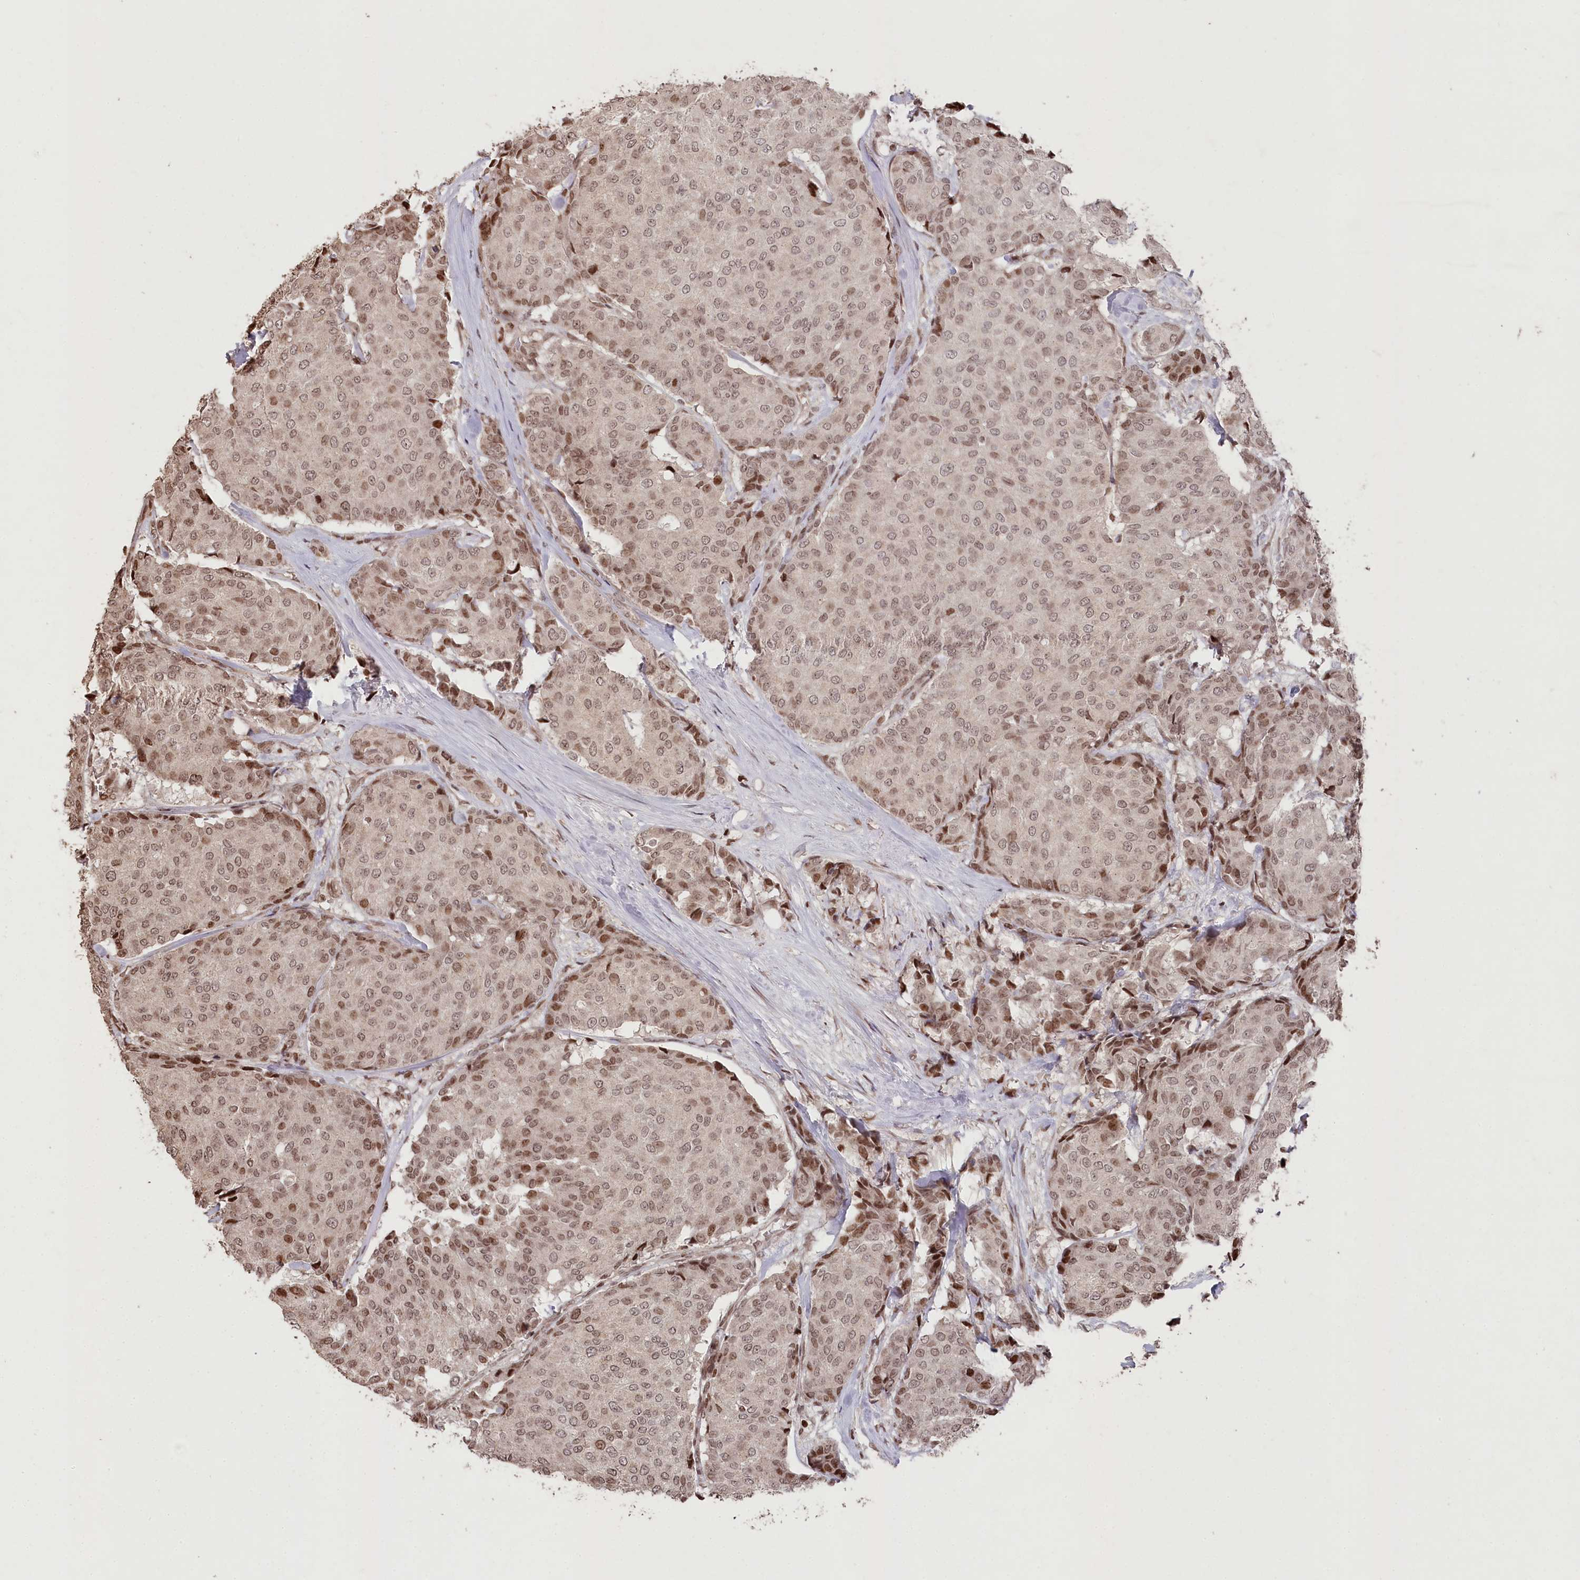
{"staining": {"intensity": "moderate", "quantity": ">75%", "location": "nuclear"}, "tissue": "breast cancer", "cell_type": "Tumor cells", "image_type": "cancer", "snomed": [{"axis": "morphology", "description": "Duct carcinoma"}, {"axis": "topography", "description": "Breast"}], "caption": "A brown stain highlights moderate nuclear expression of a protein in human infiltrating ductal carcinoma (breast) tumor cells.", "gene": "CCSER2", "patient": {"sex": "female", "age": 75}}